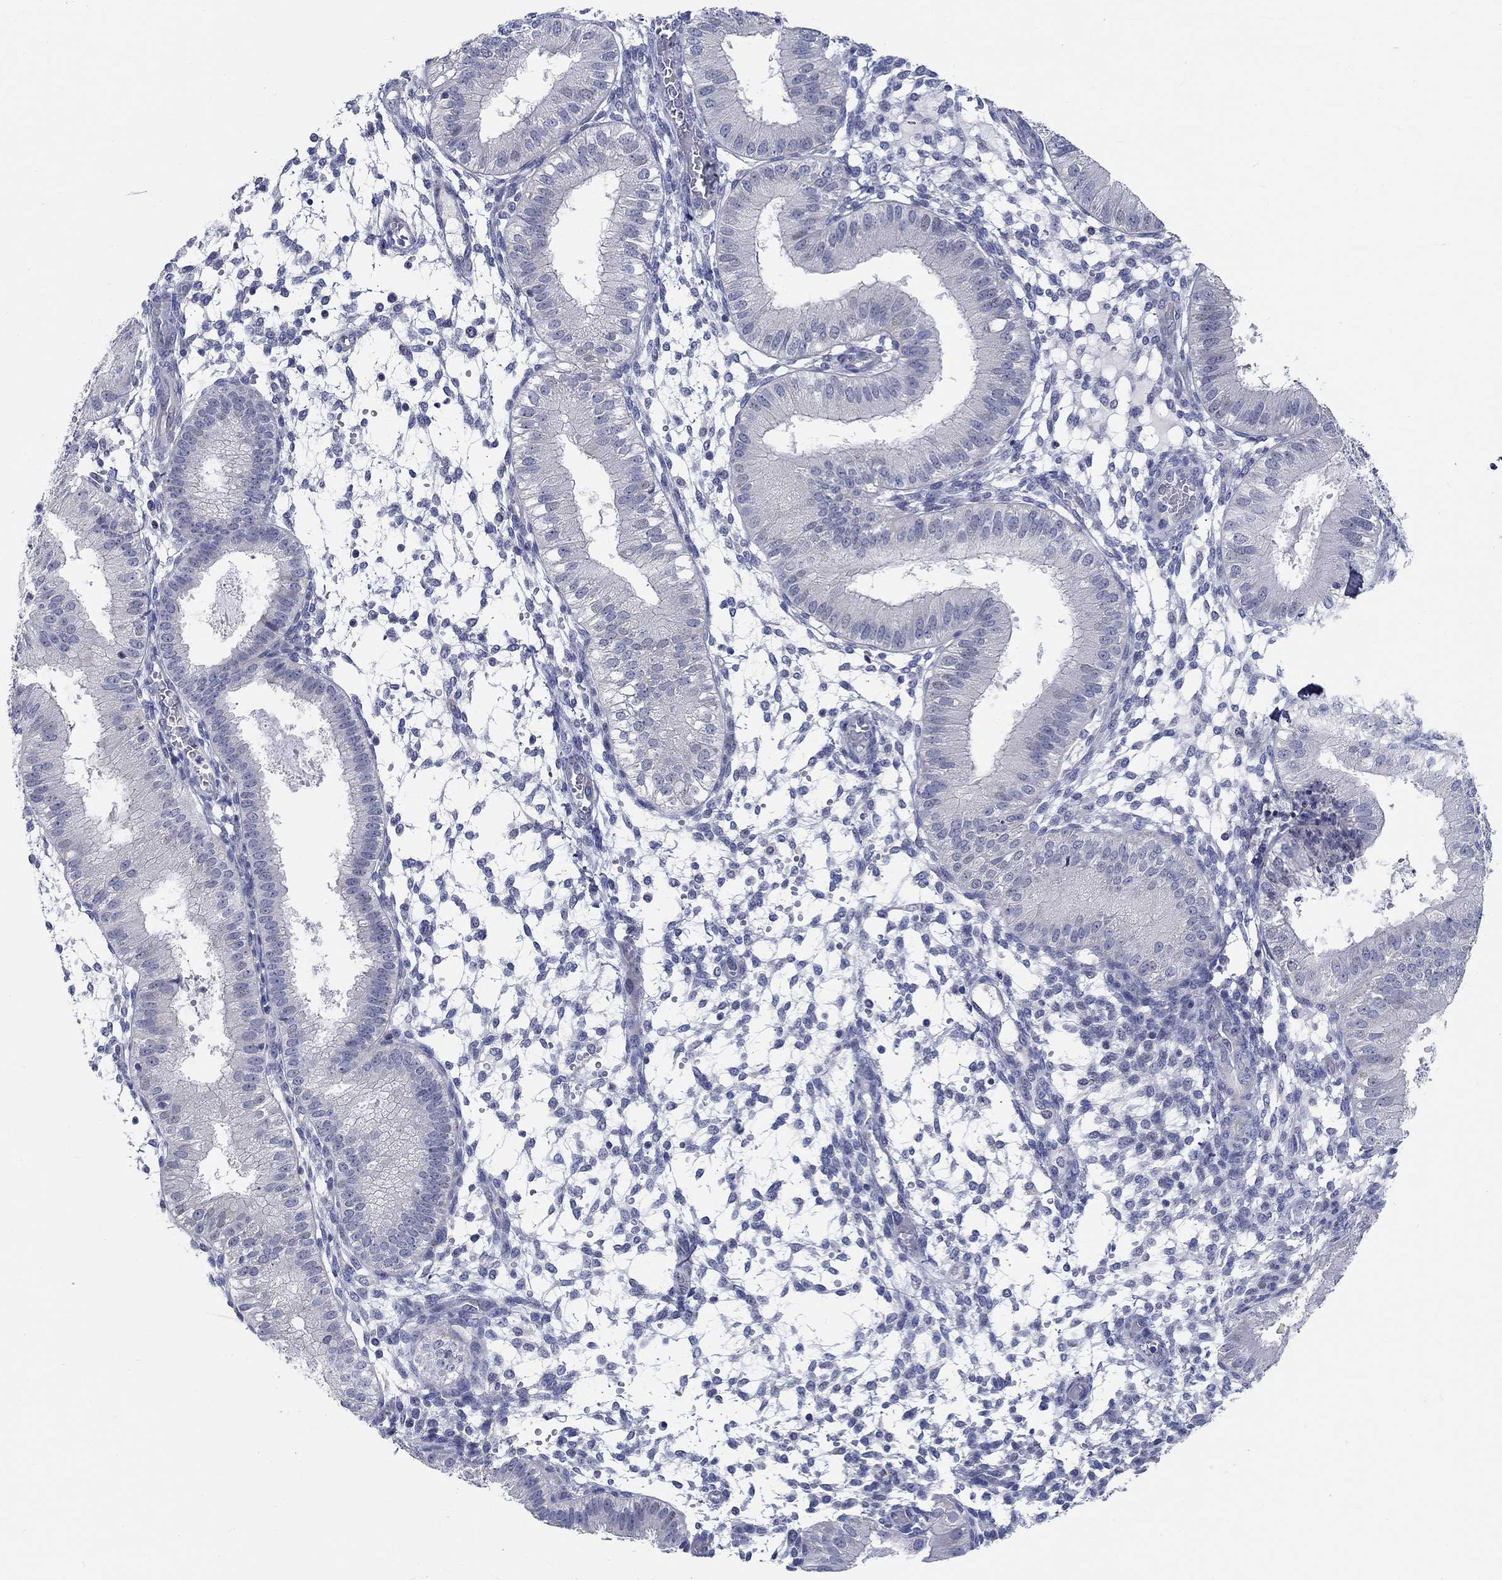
{"staining": {"intensity": "negative", "quantity": "none", "location": "none"}, "tissue": "endometrium", "cell_type": "Cells in endometrial stroma", "image_type": "normal", "snomed": [{"axis": "morphology", "description": "Normal tissue, NOS"}, {"axis": "topography", "description": "Endometrium"}], "caption": "Endometrium stained for a protein using IHC exhibits no positivity cells in endometrial stroma.", "gene": "SMIM18", "patient": {"sex": "female", "age": 43}}